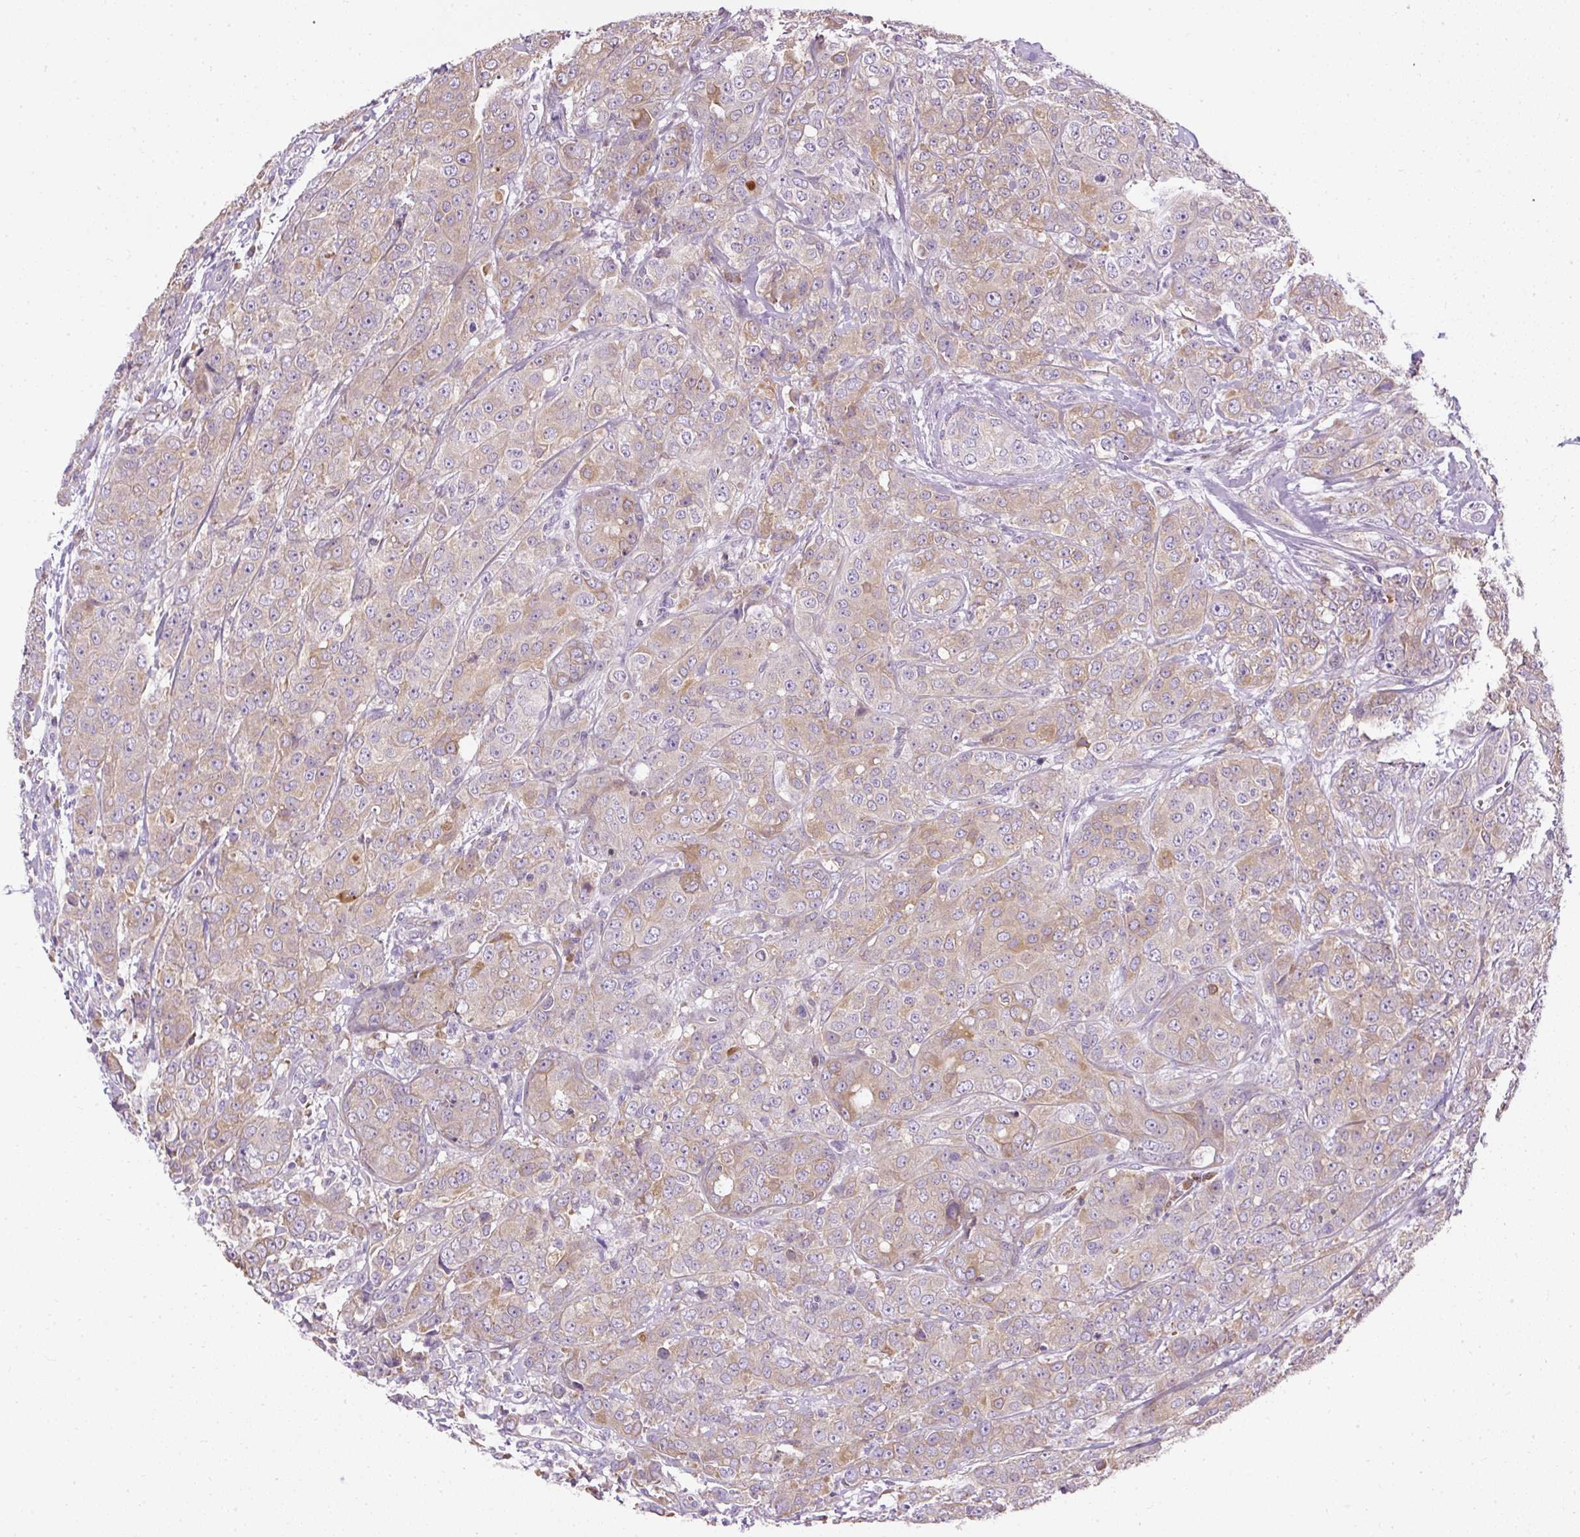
{"staining": {"intensity": "weak", "quantity": ">75%", "location": "cytoplasmic/membranous"}, "tissue": "breast cancer", "cell_type": "Tumor cells", "image_type": "cancer", "snomed": [{"axis": "morphology", "description": "Duct carcinoma"}, {"axis": "topography", "description": "Breast"}], "caption": "The photomicrograph shows a brown stain indicating the presence of a protein in the cytoplasmic/membranous of tumor cells in breast cancer.", "gene": "FAM149A", "patient": {"sex": "female", "age": 43}}